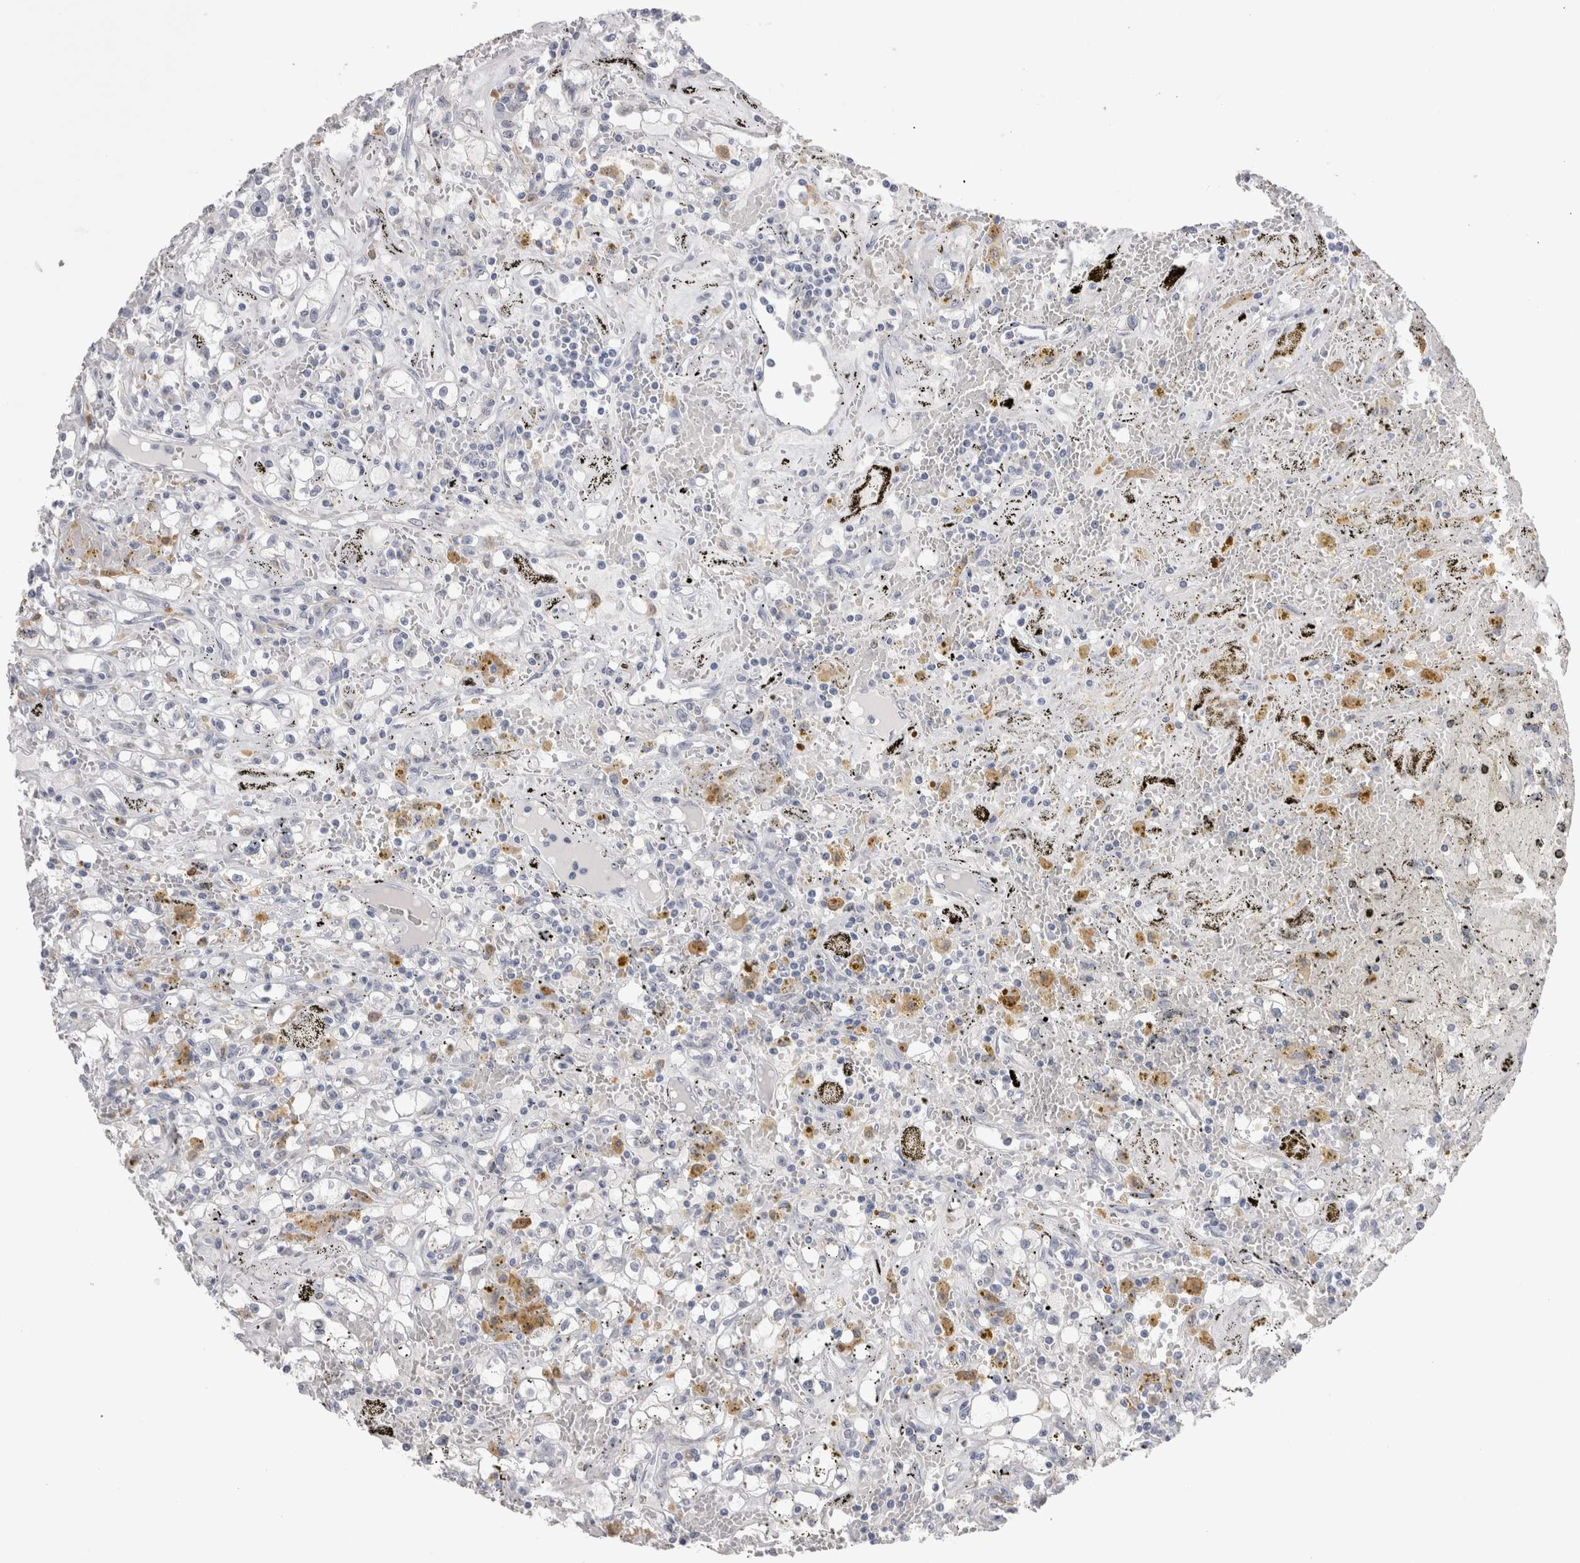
{"staining": {"intensity": "negative", "quantity": "none", "location": "none"}, "tissue": "renal cancer", "cell_type": "Tumor cells", "image_type": "cancer", "snomed": [{"axis": "morphology", "description": "Adenocarcinoma, NOS"}, {"axis": "topography", "description": "Kidney"}], "caption": "This is an immunohistochemistry image of human renal adenocarcinoma. There is no positivity in tumor cells.", "gene": "SUCNR1", "patient": {"sex": "male", "age": 56}}